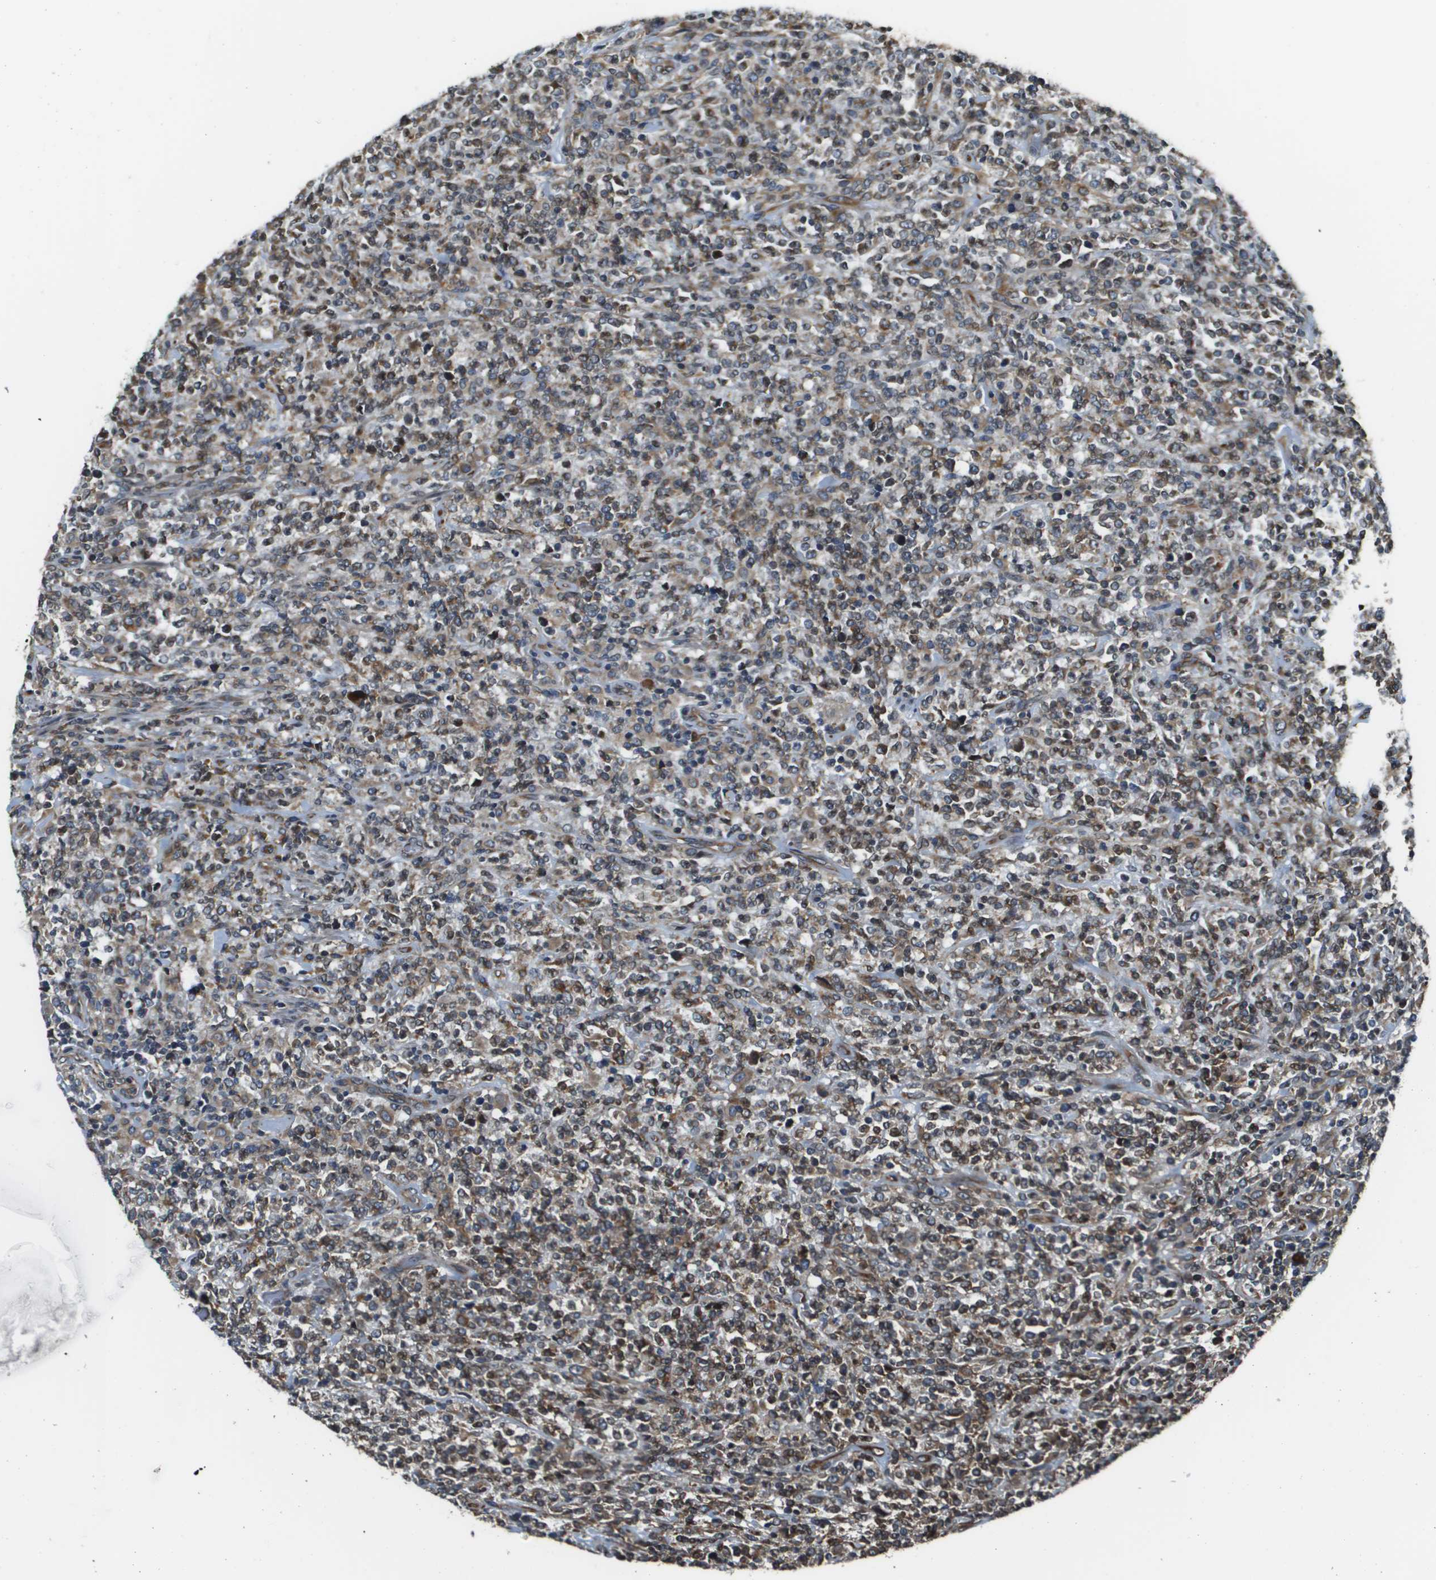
{"staining": {"intensity": "moderate", "quantity": ">75%", "location": "cytoplasmic/membranous"}, "tissue": "lymphoma", "cell_type": "Tumor cells", "image_type": "cancer", "snomed": [{"axis": "morphology", "description": "Malignant lymphoma, non-Hodgkin's type, High grade"}, {"axis": "topography", "description": "Soft tissue"}], "caption": "Lymphoma stained for a protein exhibits moderate cytoplasmic/membranous positivity in tumor cells. (DAB (3,3'-diaminobenzidine) = brown stain, brightfield microscopy at high magnification).", "gene": "SEC62", "patient": {"sex": "male", "age": 18}}